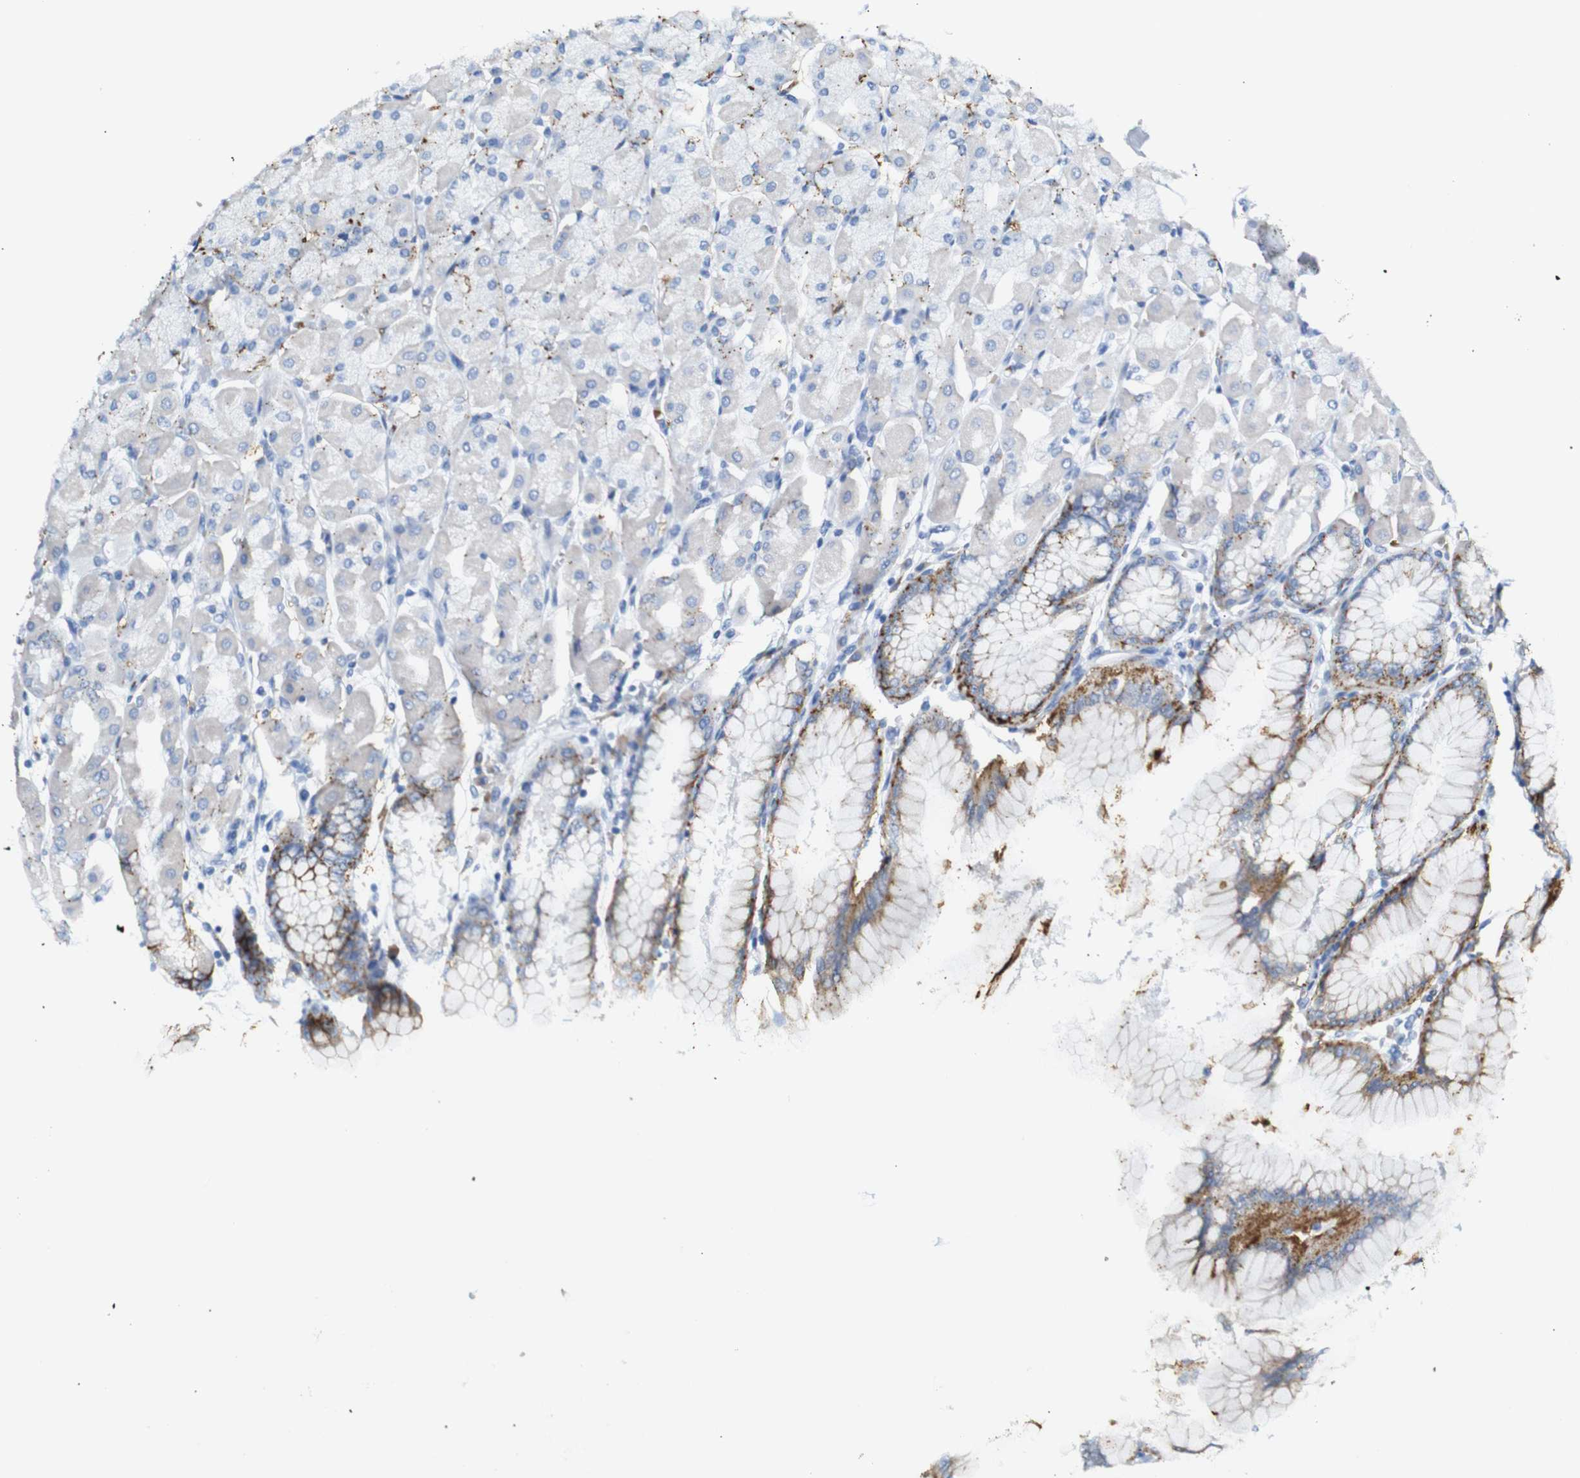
{"staining": {"intensity": "moderate", "quantity": "25%-75%", "location": "cytoplasmic/membranous"}, "tissue": "stomach", "cell_type": "Glandular cells", "image_type": "normal", "snomed": [{"axis": "morphology", "description": "Normal tissue, NOS"}, {"axis": "topography", "description": "Stomach, upper"}], "caption": "The micrograph reveals staining of normal stomach, revealing moderate cytoplasmic/membranous protein staining (brown color) within glandular cells. (Brightfield microscopy of DAB IHC at high magnification).", "gene": "ERVMER34", "patient": {"sex": "female", "age": 56}}